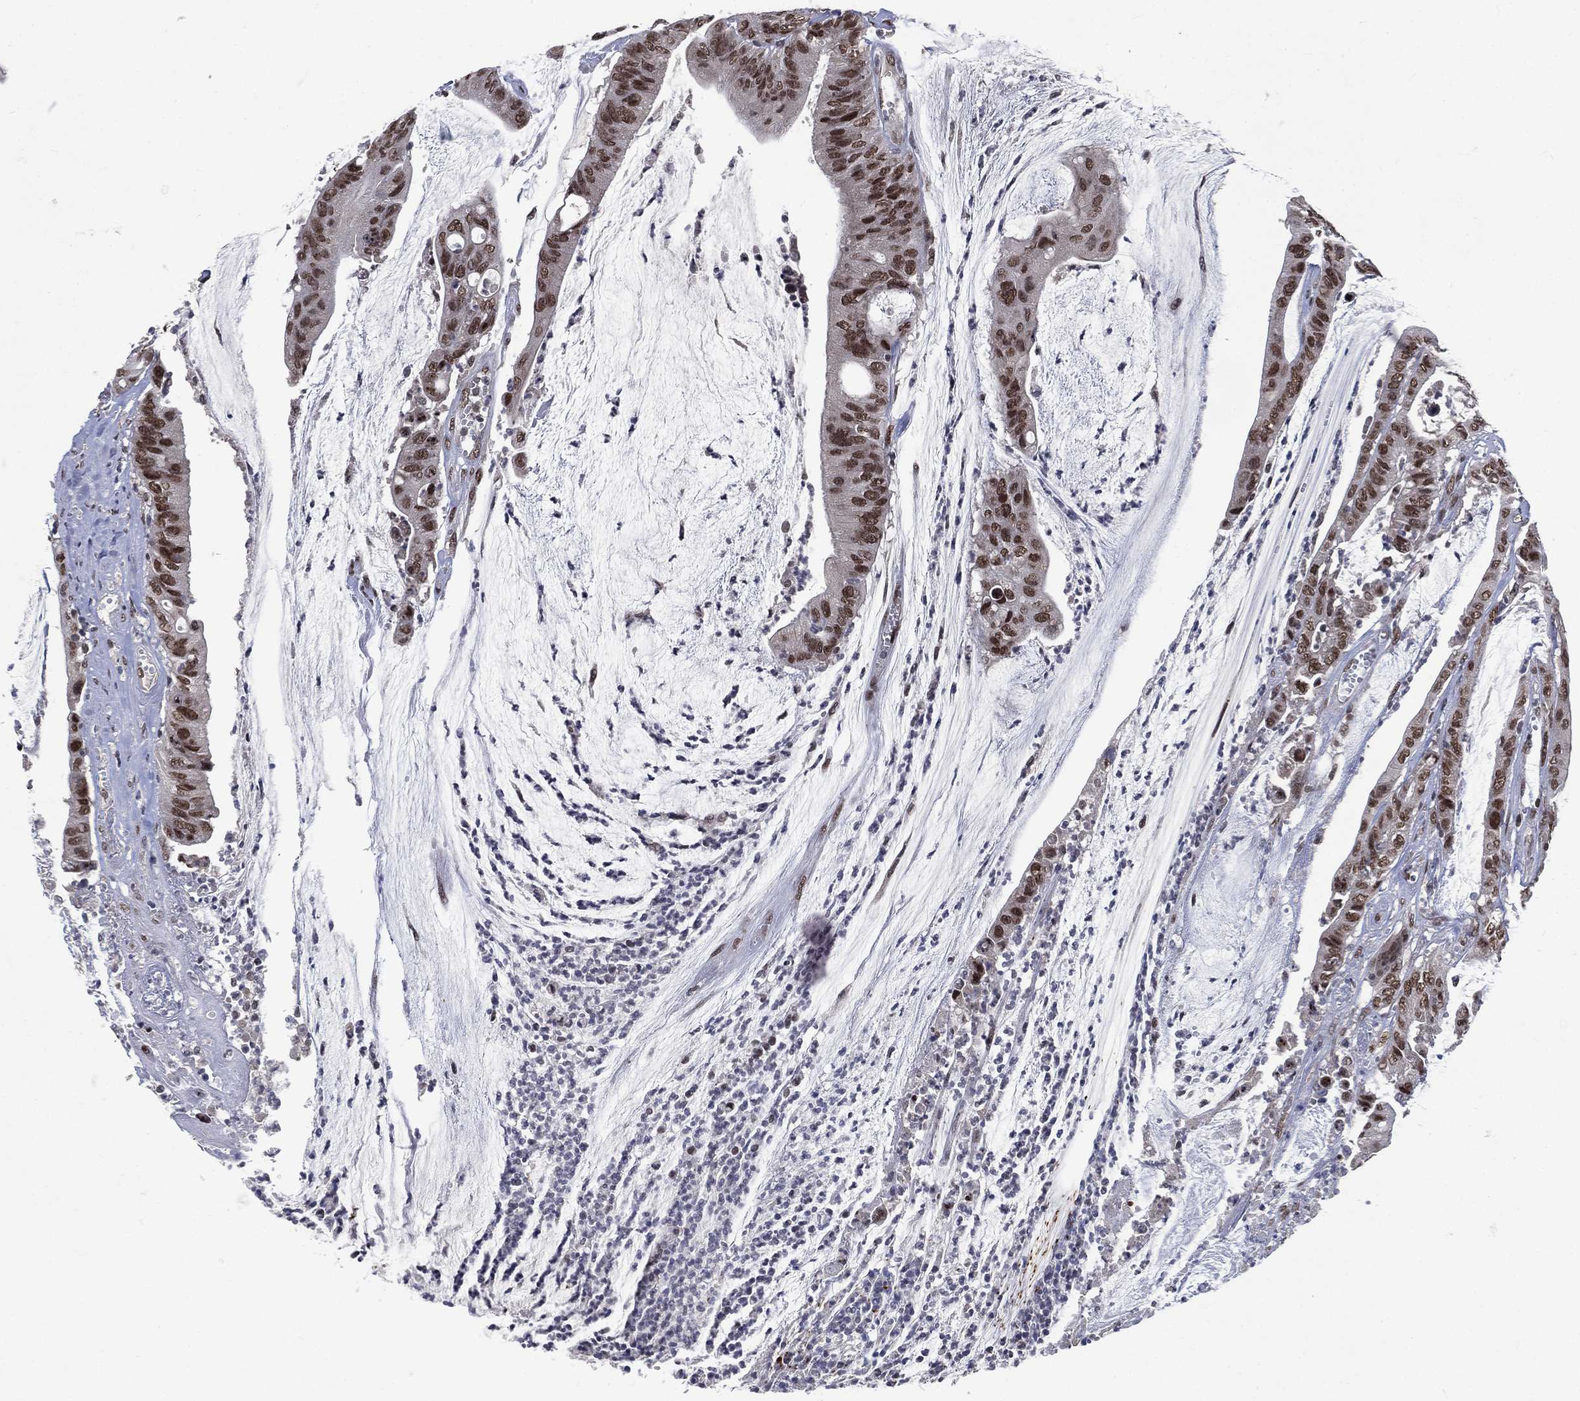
{"staining": {"intensity": "moderate", "quantity": ">75%", "location": "nuclear"}, "tissue": "colorectal cancer", "cell_type": "Tumor cells", "image_type": "cancer", "snomed": [{"axis": "morphology", "description": "Adenocarcinoma, NOS"}, {"axis": "topography", "description": "Colon"}], "caption": "Immunohistochemistry (IHC) staining of colorectal cancer (adenocarcinoma), which exhibits medium levels of moderate nuclear expression in approximately >75% of tumor cells indicating moderate nuclear protein expression. The staining was performed using DAB (3,3'-diaminobenzidine) (brown) for protein detection and nuclei were counterstained in hematoxylin (blue).", "gene": "YLPM1", "patient": {"sex": "female", "age": 69}}